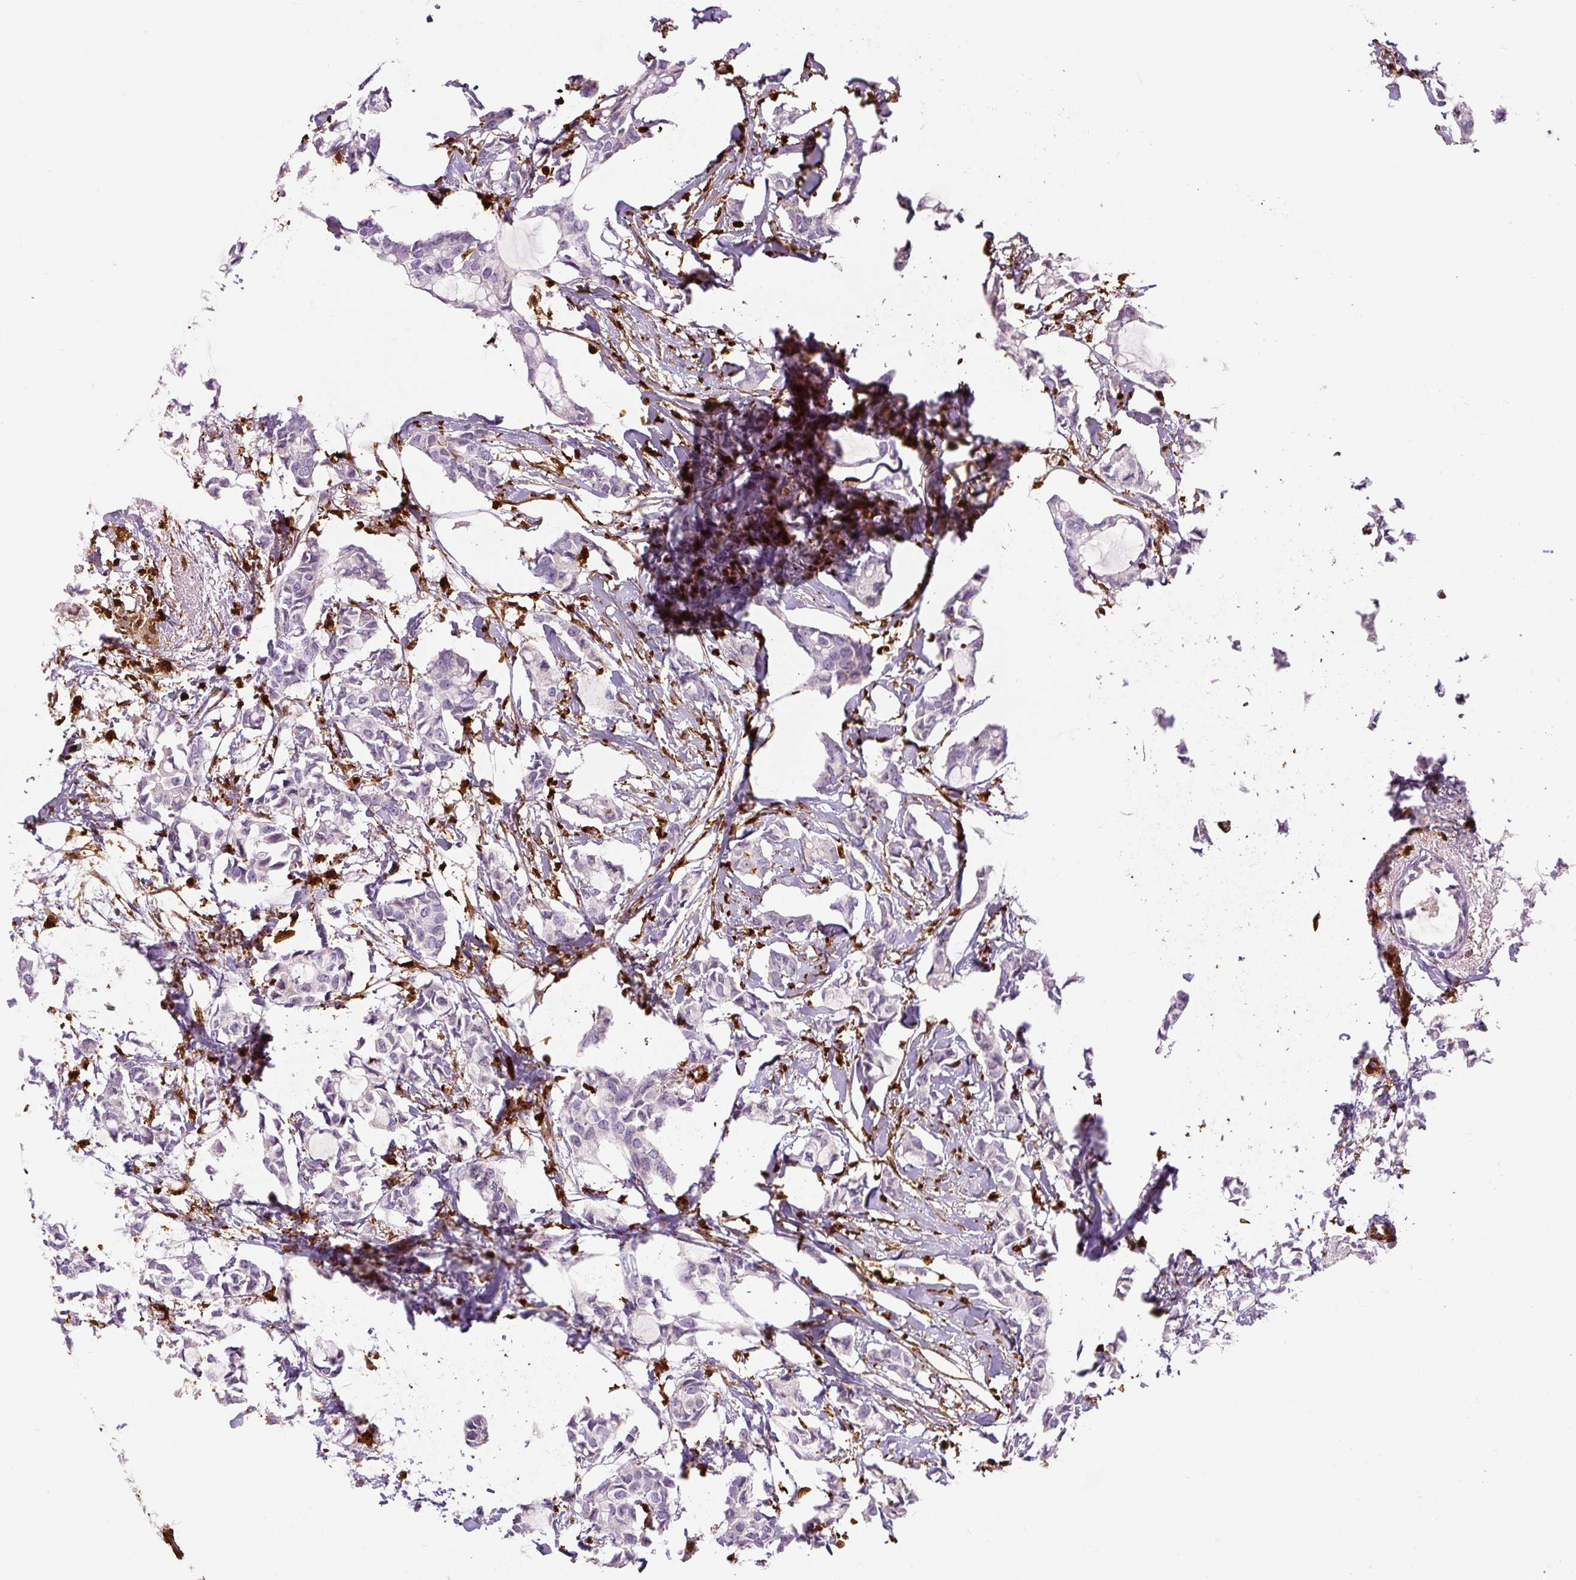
{"staining": {"intensity": "negative", "quantity": "none", "location": "none"}, "tissue": "breast cancer", "cell_type": "Tumor cells", "image_type": "cancer", "snomed": [{"axis": "morphology", "description": "Duct carcinoma"}, {"axis": "topography", "description": "Breast"}], "caption": "An image of invasive ductal carcinoma (breast) stained for a protein displays no brown staining in tumor cells. (DAB (3,3'-diaminobenzidine) immunohistochemistry (IHC) with hematoxylin counter stain).", "gene": "S100A4", "patient": {"sex": "female", "age": 73}}